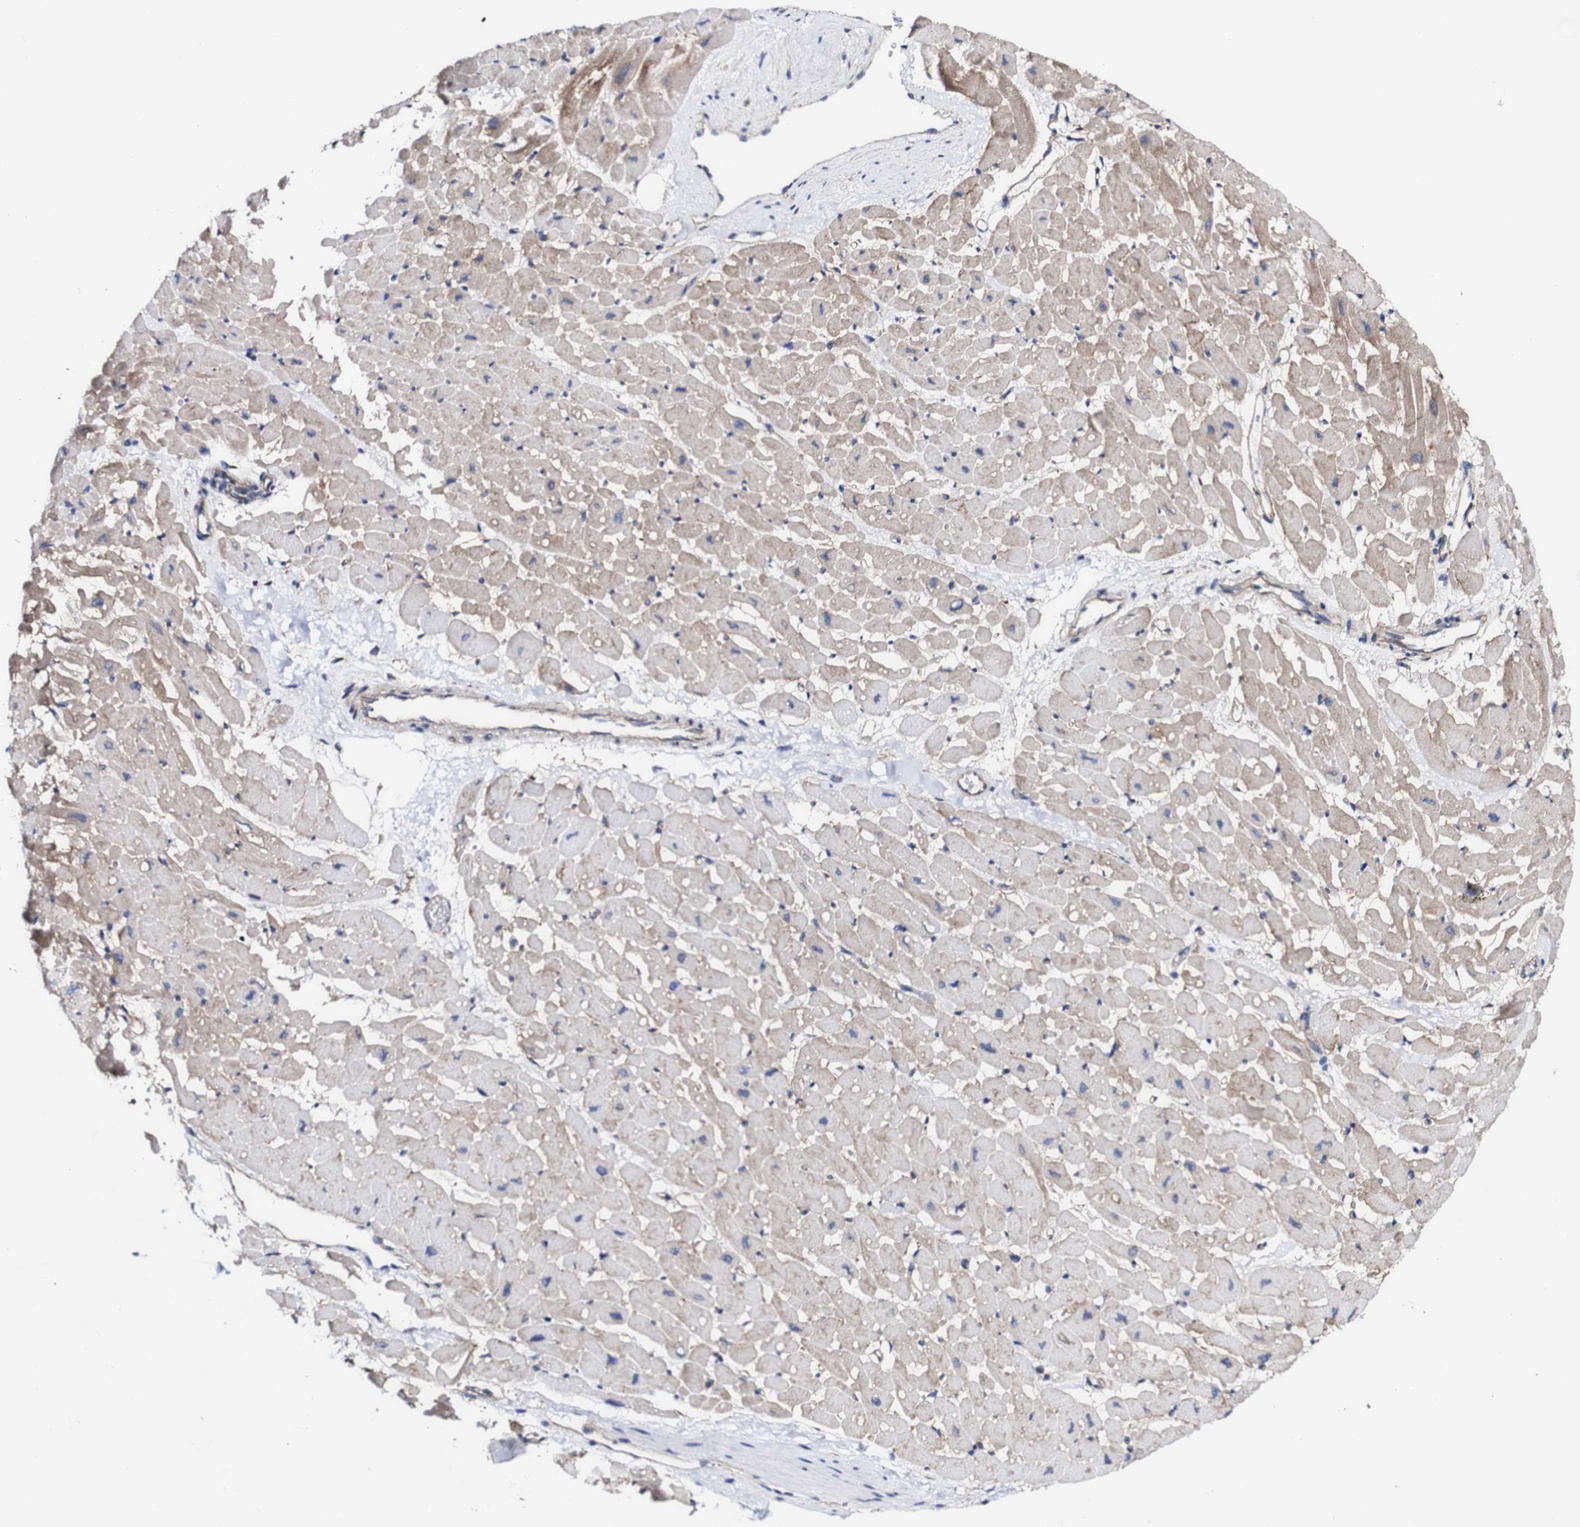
{"staining": {"intensity": "moderate", "quantity": "25%-75%", "location": "cytoplasmic/membranous"}, "tissue": "heart muscle", "cell_type": "Cardiomyocytes", "image_type": "normal", "snomed": [{"axis": "morphology", "description": "Normal tissue, NOS"}, {"axis": "topography", "description": "Heart"}], "caption": "Human heart muscle stained with a brown dye displays moderate cytoplasmic/membranous positive staining in about 25%-75% of cardiomyocytes.", "gene": "CSF1R", "patient": {"sex": "male", "age": 45}}